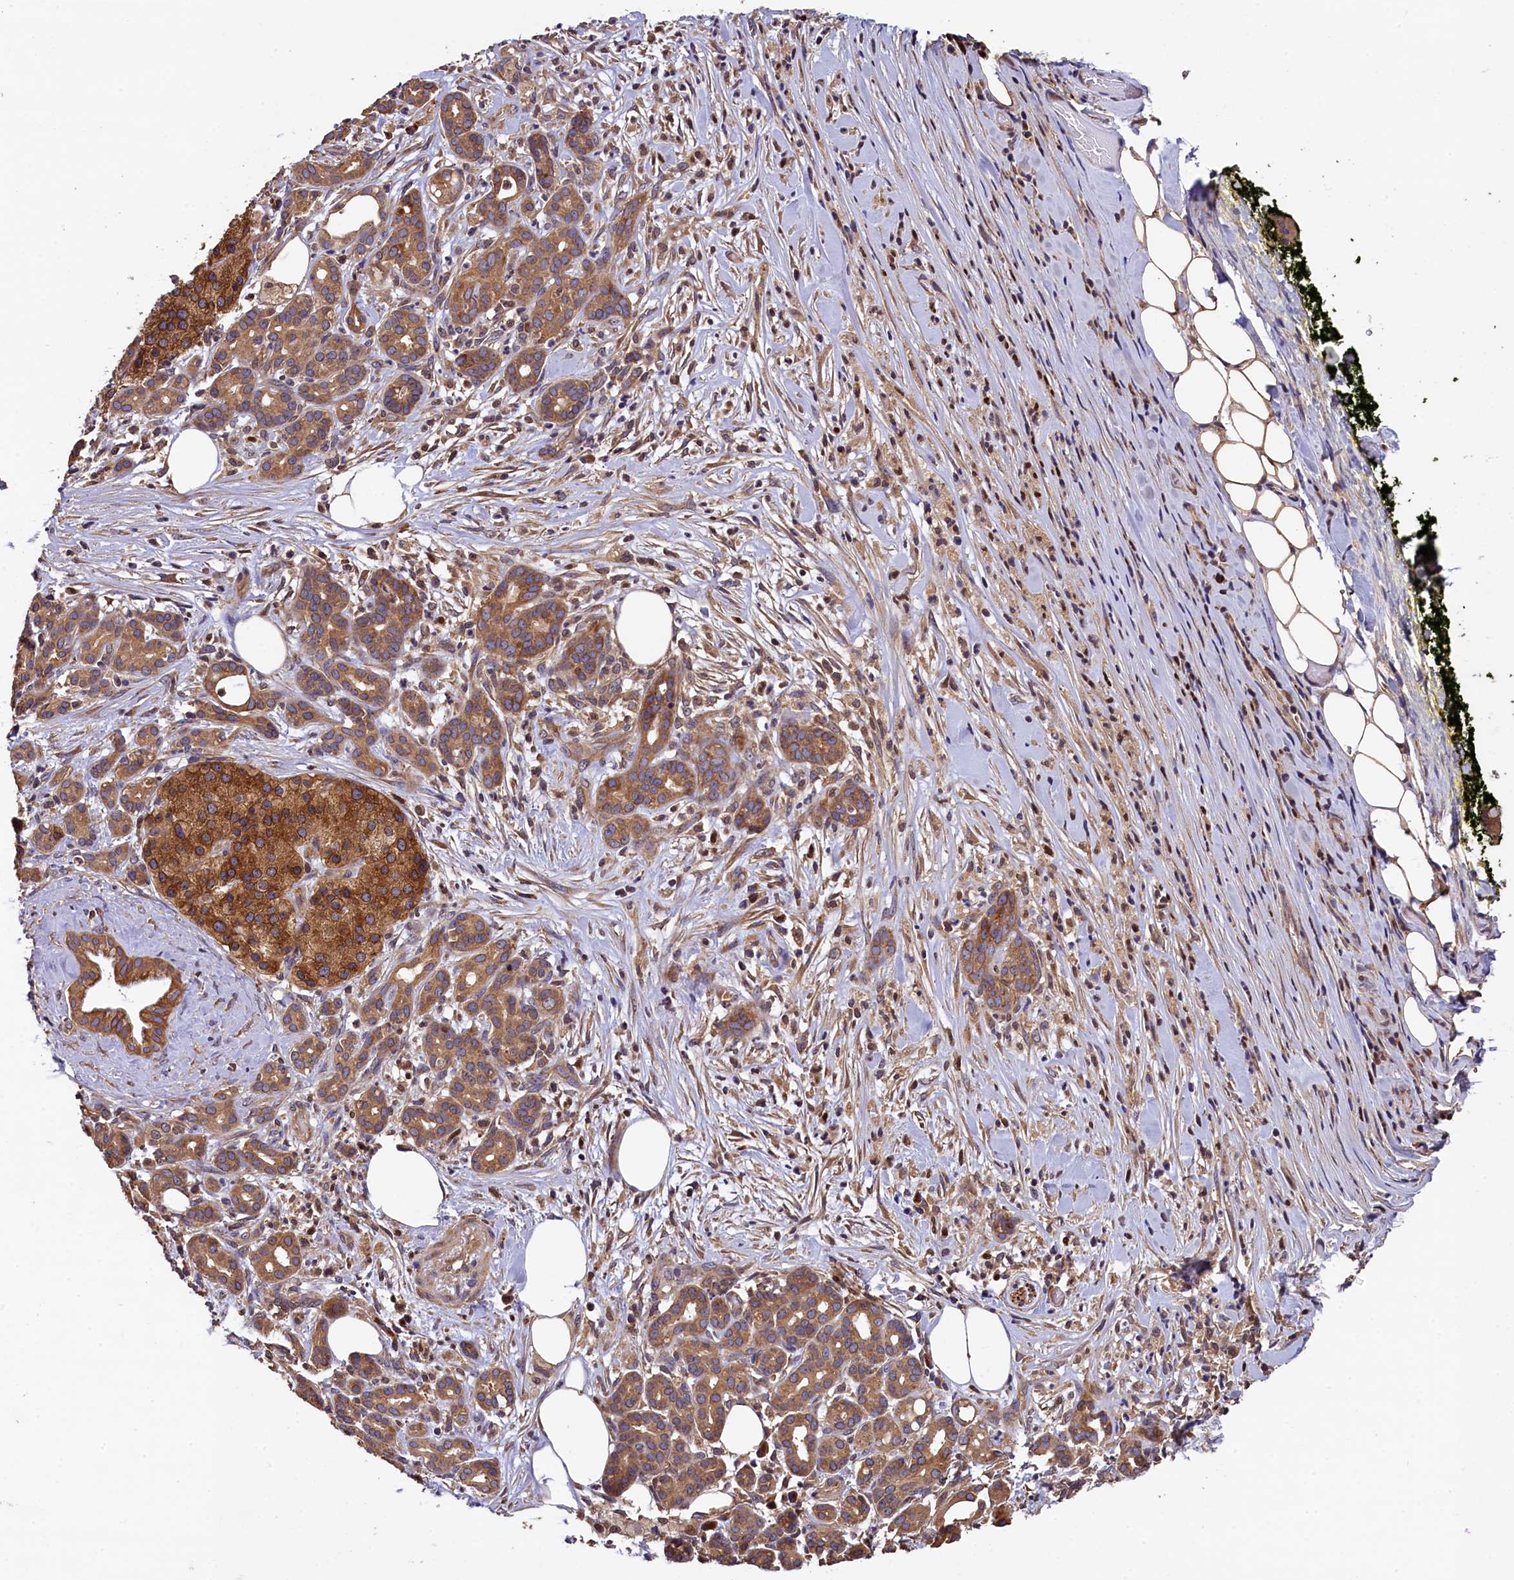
{"staining": {"intensity": "moderate", "quantity": ">75%", "location": "cytoplasmic/membranous"}, "tissue": "pancreatic cancer", "cell_type": "Tumor cells", "image_type": "cancer", "snomed": [{"axis": "morphology", "description": "Adenocarcinoma, NOS"}, {"axis": "topography", "description": "Pancreas"}], "caption": "Brown immunohistochemical staining in human adenocarcinoma (pancreatic) displays moderate cytoplasmic/membranous staining in approximately >75% of tumor cells.", "gene": "KLC2", "patient": {"sex": "female", "age": 66}}